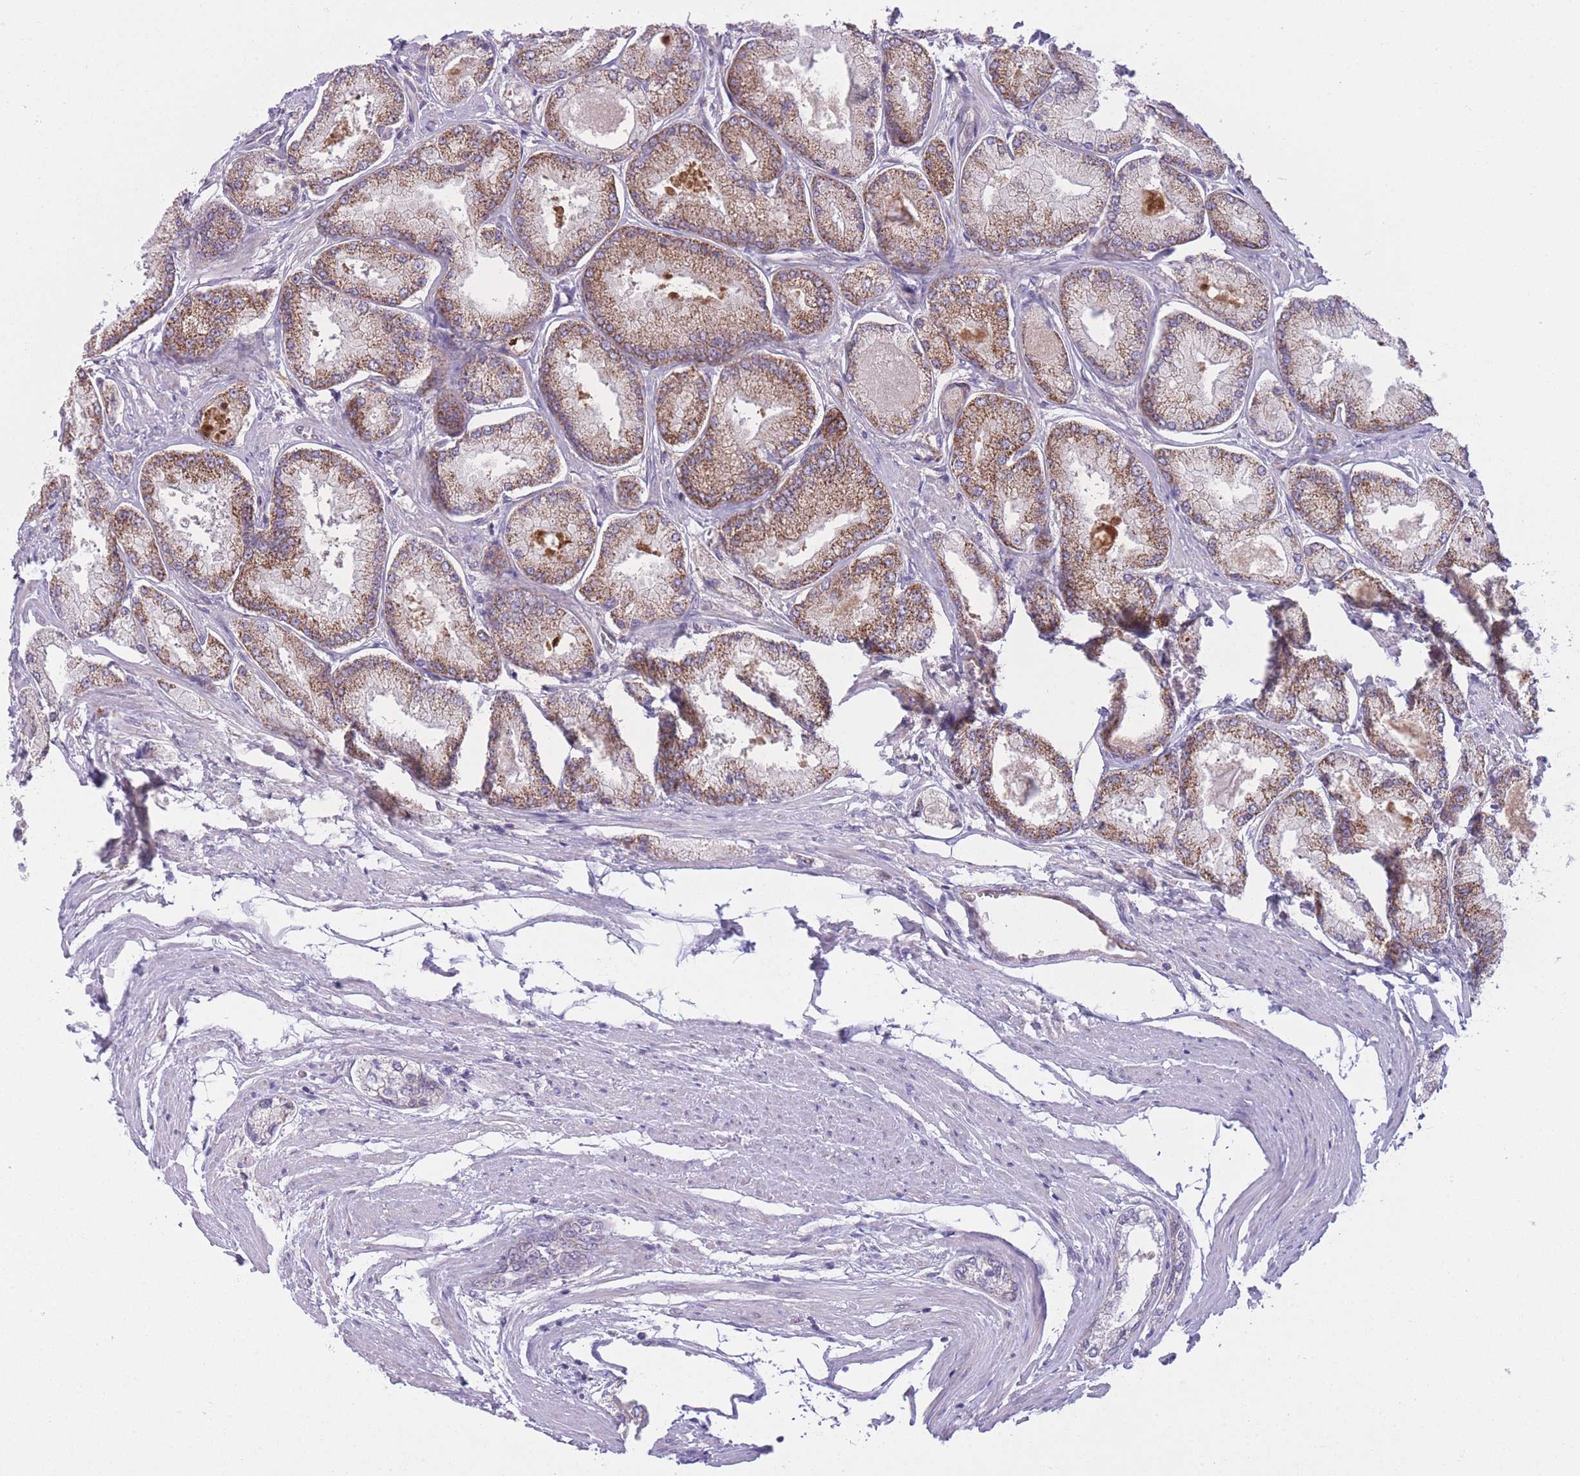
{"staining": {"intensity": "moderate", "quantity": ">75%", "location": "cytoplasmic/membranous"}, "tissue": "prostate cancer", "cell_type": "Tumor cells", "image_type": "cancer", "snomed": [{"axis": "morphology", "description": "Adenocarcinoma, Low grade"}, {"axis": "topography", "description": "Prostate"}], "caption": "An image showing moderate cytoplasmic/membranous positivity in about >75% of tumor cells in prostate cancer (low-grade adenocarcinoma), as visualized by brown immunohistochemical staining.", "gene": "CCT6B", "patient": {"sex": "male", "age": 74}}